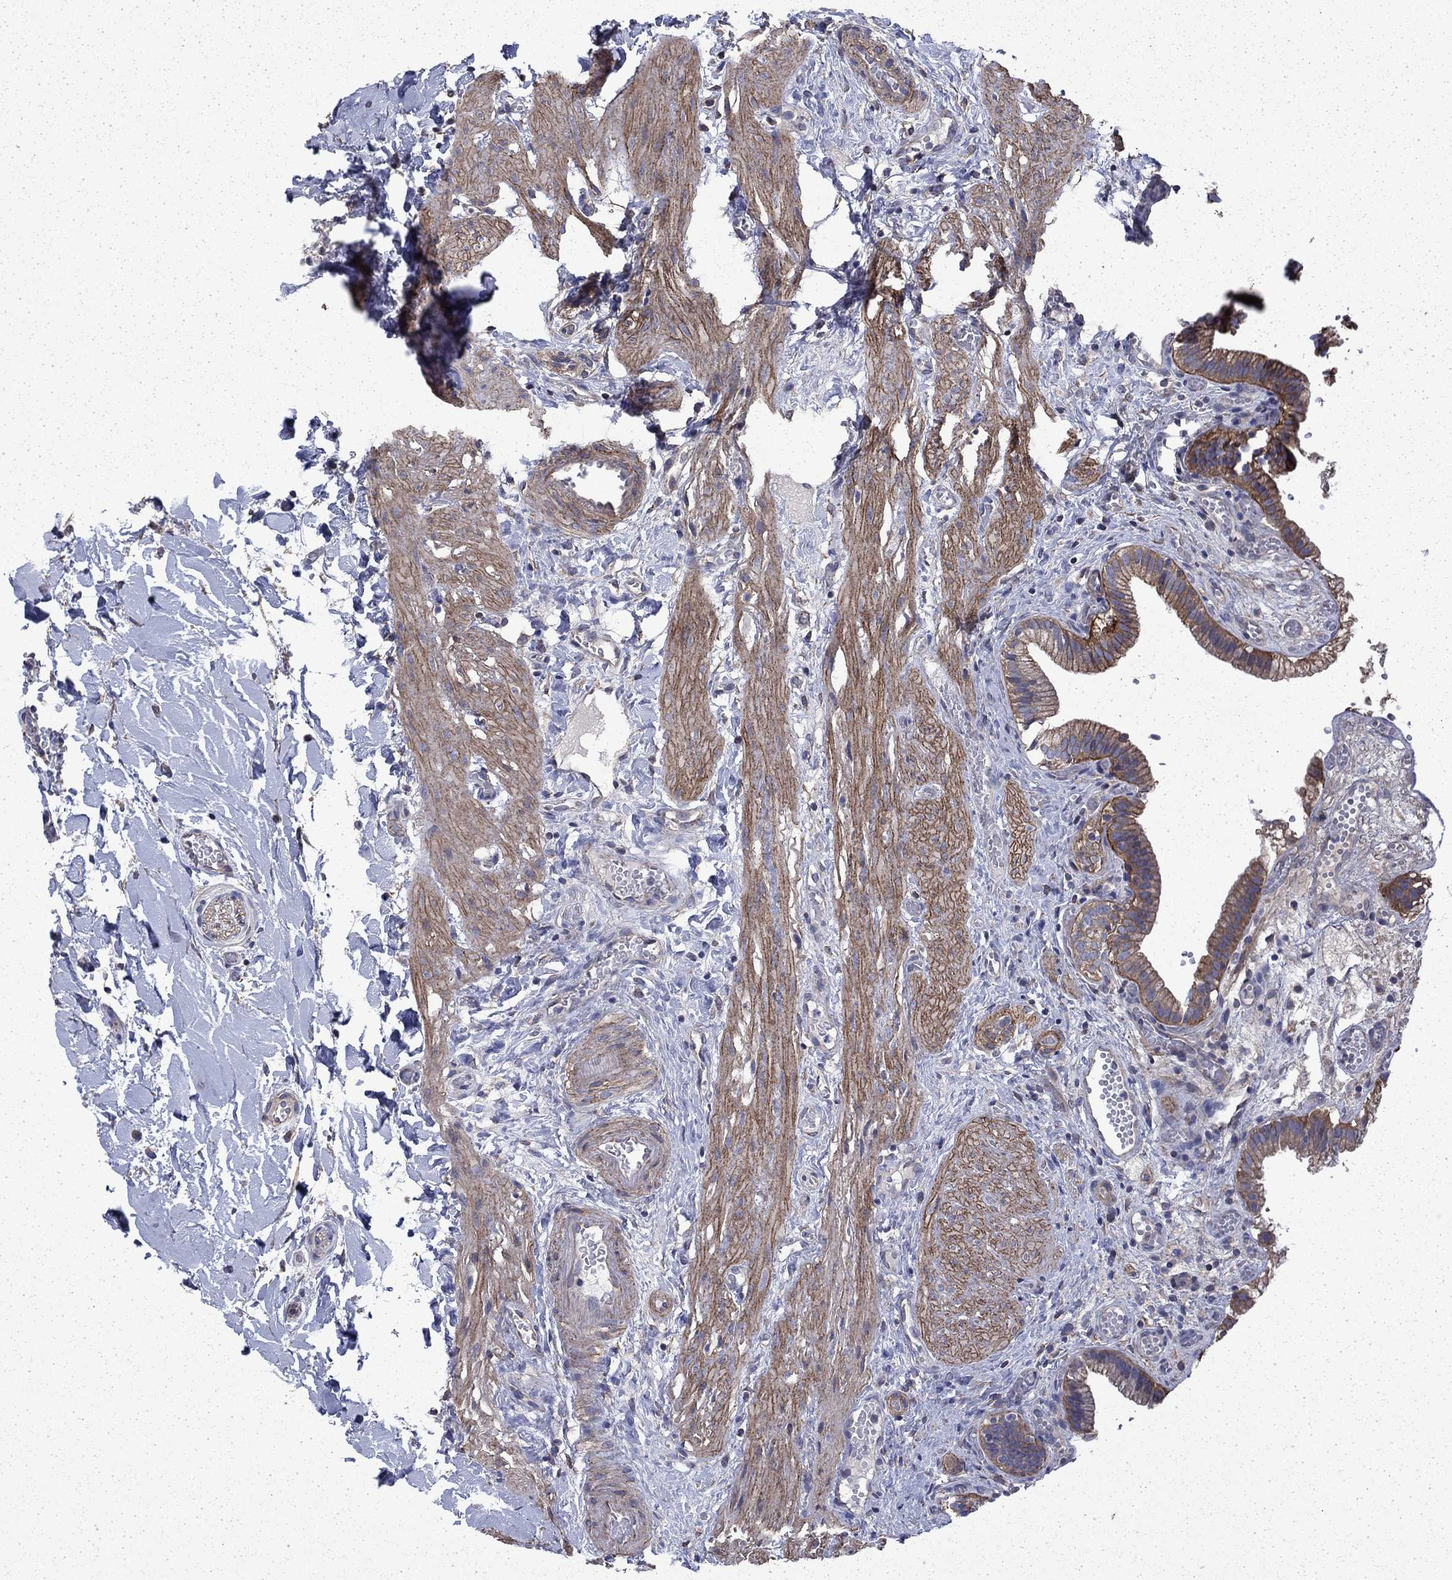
{"staining": {"intensity": "moderate", "quantity": ">75%", "location": "cytoplasmic/membranous"}, "tissue": "gallbladder", "cell_type": "Glandular cells", "image_type": "normal", "snomed": [{"axis": "morphology", "description": "Normal tissue, NOS"}, {"axis": "topography", "description": "Gallbladder"}], "caption": "Immunohistochemistry (IHC) image of normal human gallbladder stained for a protein (brown), which reveals medium levels of moderate cytoplasmic/membranous positivity in approximately >75% of glandular cells.", "gene": "DTNA", "patient": {"sex": "female", "age": 24}}